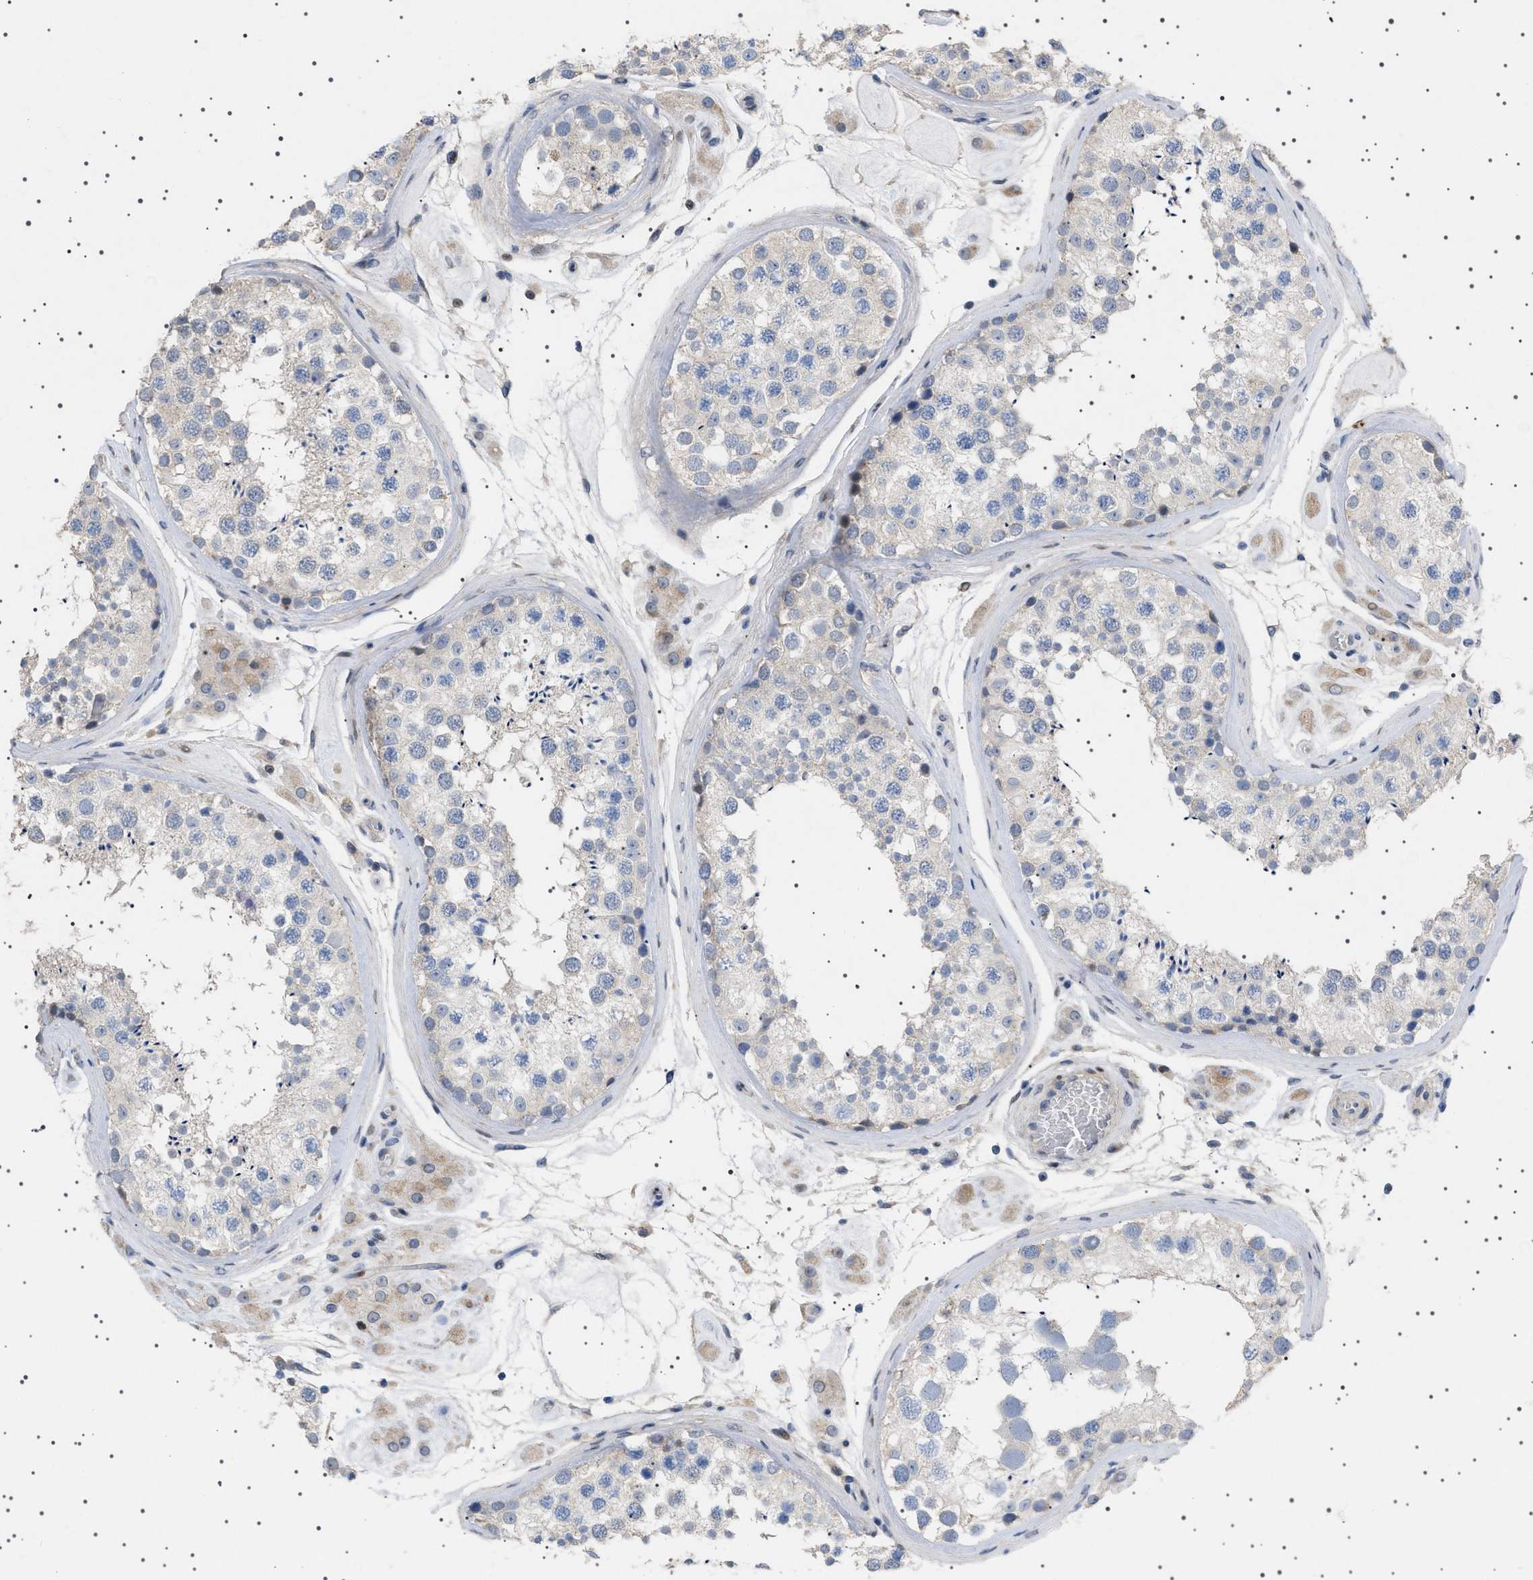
{"staining": {"intensity": "weak", "quantity": "<25%", "location": "cytoplasmic/membranous"}, "tissue": "testis", "cell_type": "Cells in seminiferous ducts", "image_type": "normal", "snomed": [{"axis": "morphology", "description": "Normal tissue, NOS"}, {"axis": "topography", "description": "Testis"}], "caption": "This is a image of immunohistochemistry (IHC) staining of normal testis, which shows no positivity in cells in seminiferous ducts. (DAB (3,3'-diaminobenzidine) immunohistochemistry visualized using brightfield microscopy, high magnification).", "gene": "HTR1A", "patient": {"sex": "male", "age": 46}}